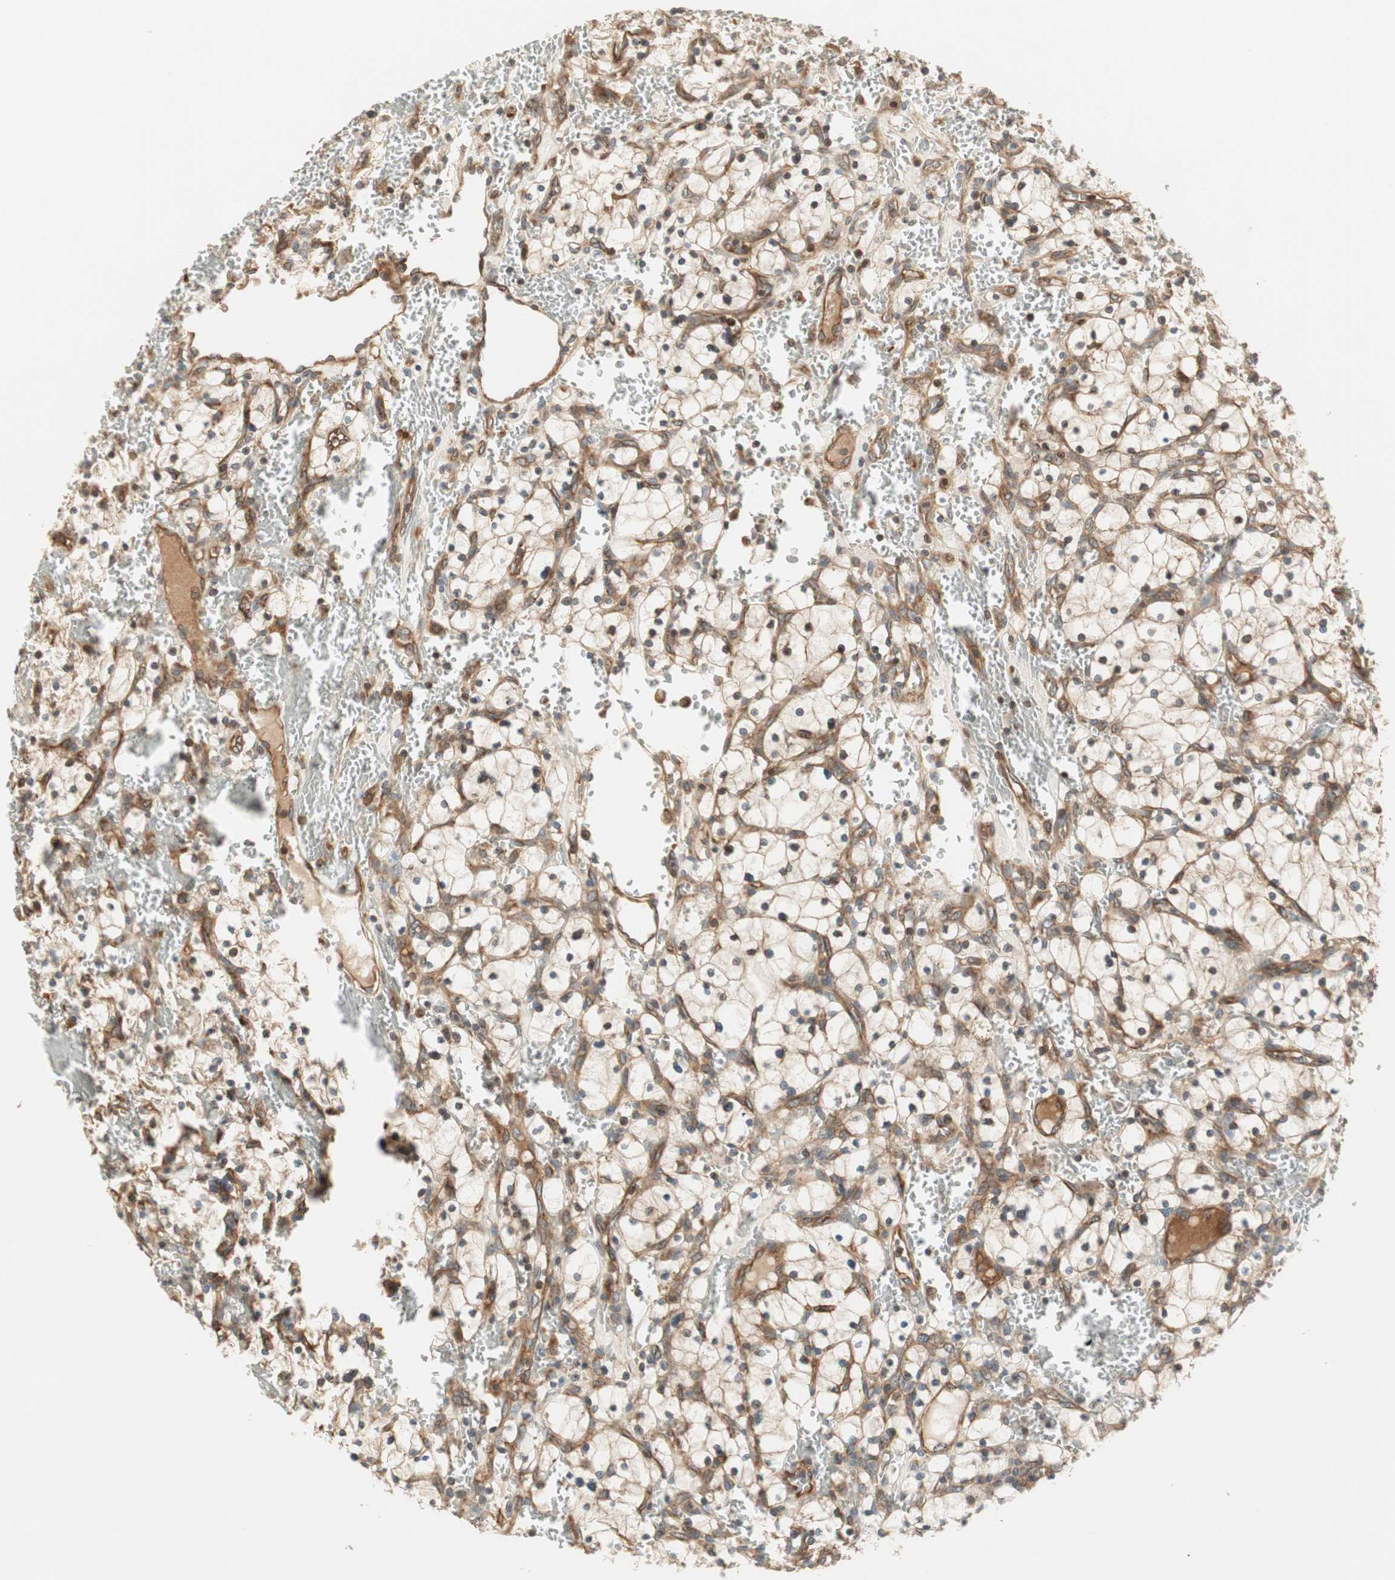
{"staining": {"intensity": "moderate", "quantity": ">75%", "location": "cytoplasmic/membranous"}, "tissue": "renal cancer", "cell_type": "Tumor cells", "image_type": "cancer", "snomed": [{"axis": "morphology", "description": "Adenocarcinoma, NOS"}, {"axis": "topography", "description": "Kidney"}], "caption": "An immunohistochemistry (IHC) histopathology image of tumor tissue is shown. Protein staining in brown labels moderate cytoplasmic/membranous positivity in adenocarcinoma (renal) within tumor cells.", "gene": "CTTNBP2NL", "patient": {"sex": "female", "age": 83}}